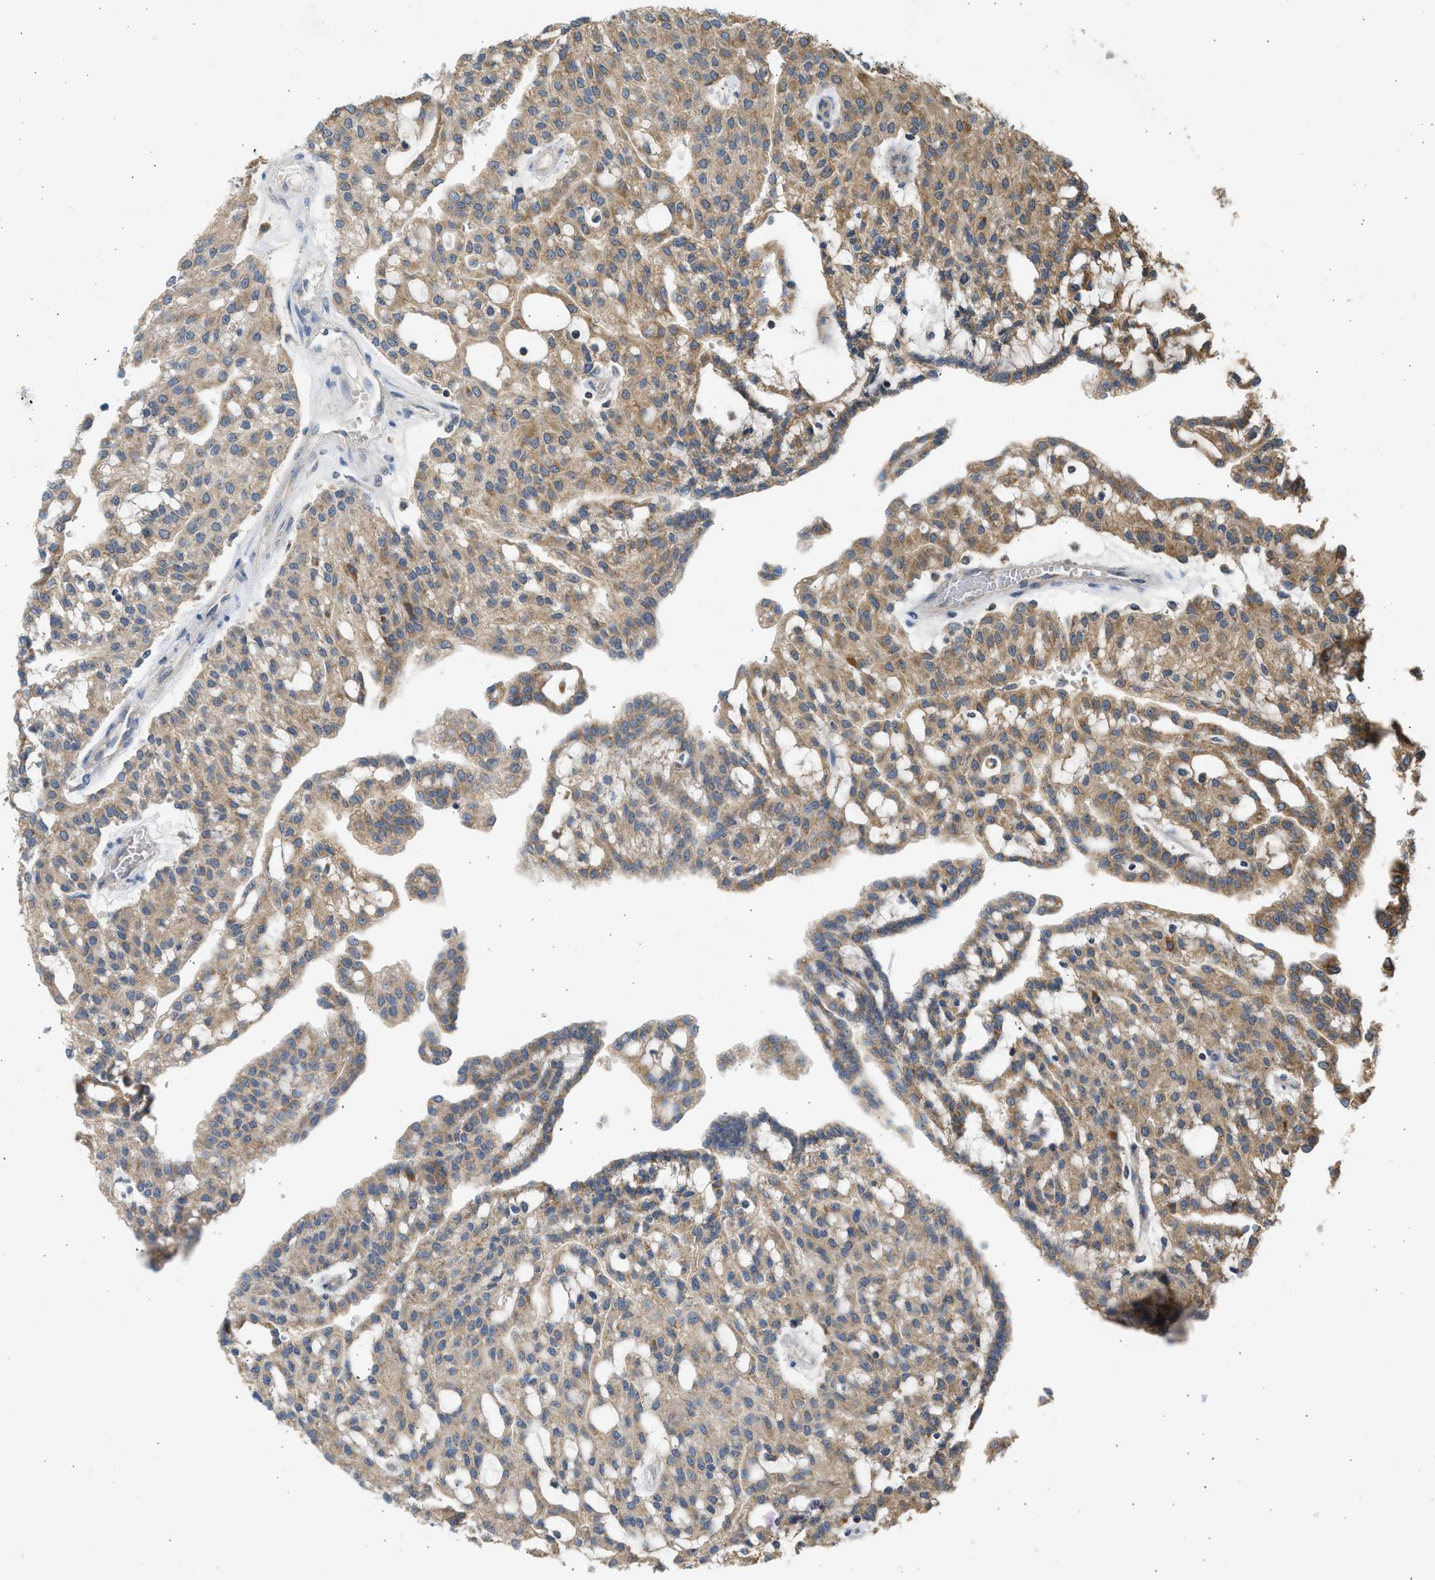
{"staining": {"intensity": "moderate", "quantity": ">75%", "location": "cytoplasmic/membranous"}, "tissue": "renal cancer", "cell_type": "Tumor cells", "image_type": "cancer", "snomed": [{"axis": "morphology", "description": "Adenocarcinoma, NOS"}, {"axis": "topography", "description": "Kidney"}], "caption": "IHC micrograph of neoplastic tissue: renal adenocarcinoma stained using IHC demonstrates medium levels of moderate protein expression localized specifically in the cytoplasmic/membranous of tumor cells, appearing as a cytoplasmic/membranous brown color.", "gene": "CYP1A1", "patient": {"sex": "male", "age": 63}}